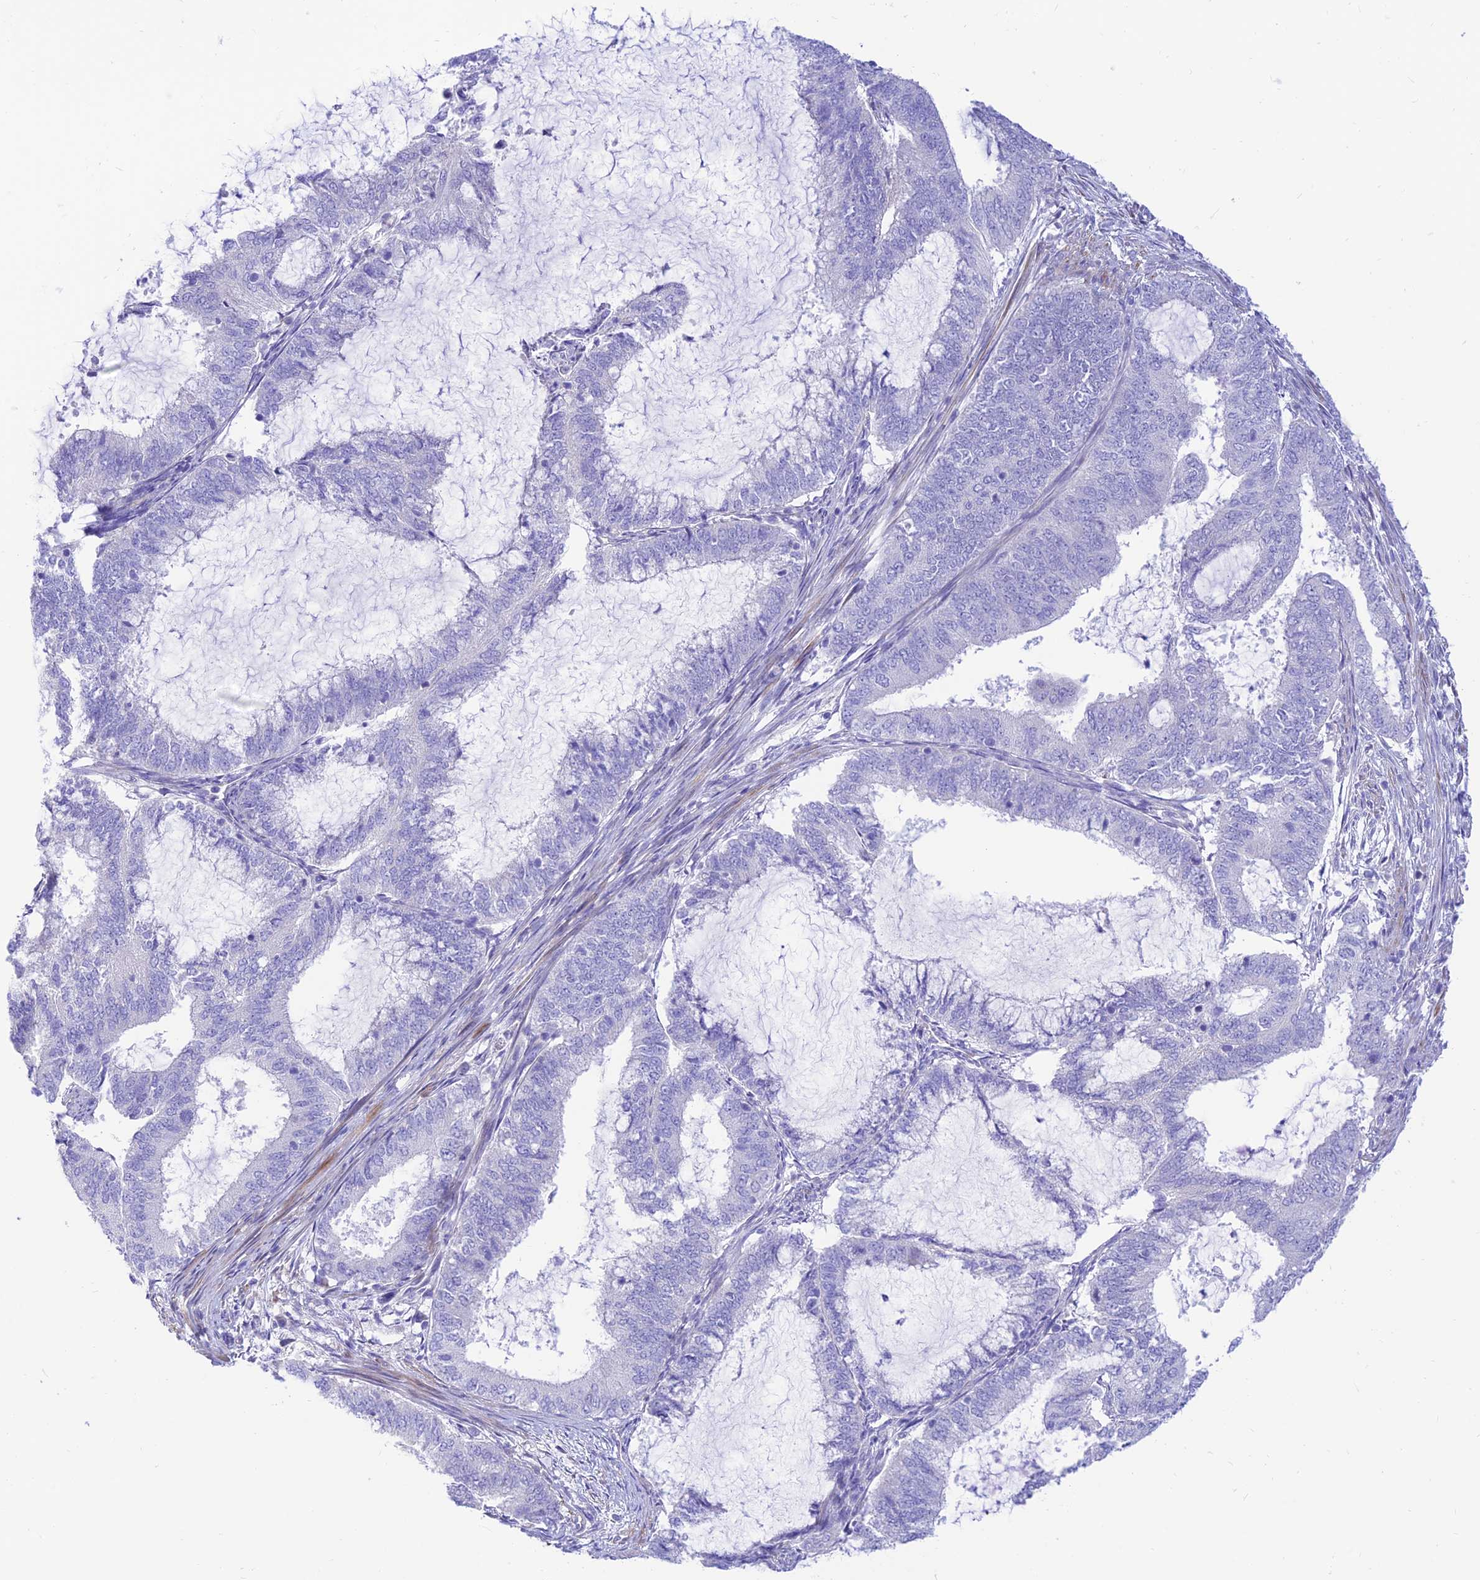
{"staining": {"intensity": "negative", "quantity": "none", "location": "none"}, "tissue": "endometrial cancer", "cell_type": "Tumor cells", "image_type": "cancer", "snomed": [{"axis": "morphology", "description": "Adenocarcinoma, NOS"}, {"axis": "topography", "description": "Endometrium"}], "caption": "A high-resolution micrograph shows immunohistochemistry staining of endometrial cancer, which shows no significant positivity in tumor cells.", "gene": "FAM186B", "patient": {"sex": "female", "age": 51}}